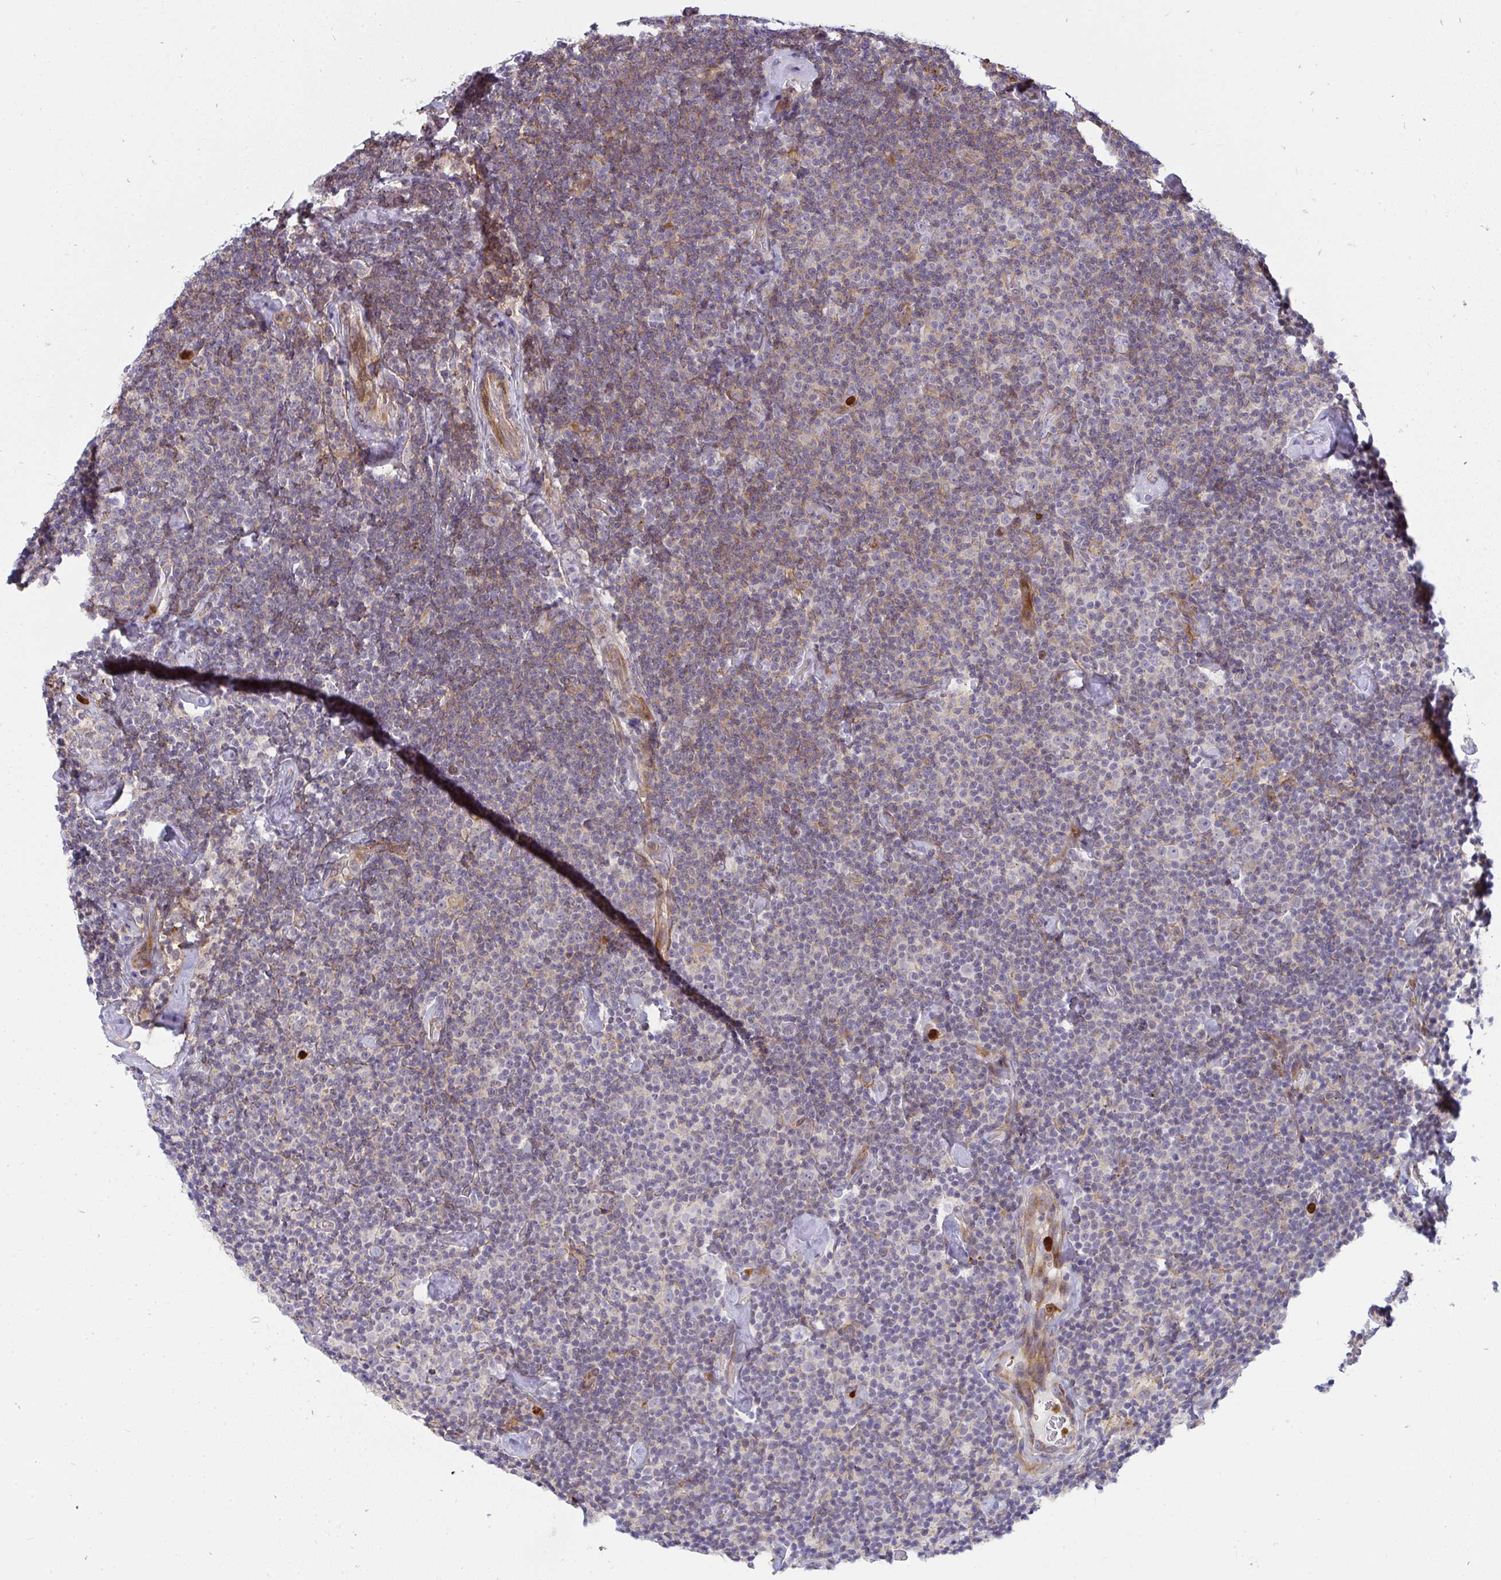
{"staining": {"intensity": "weak", "quantity": "<25%", "location": "cytoplasmic/membranous"}, "tissue": "lymphoma", "cell_type": "Tumor cells", "image_type": "cancer", "snomed": [{"axis": "morphology", "description": "Malignant lymphoma, non-Hodgkin's type, Low grade"}, {"axis": "topography", "description": "Lymph node"}], "caption": "The immunohistochemistry photomicrograph has no significant positivity in tumor cells of lymphoma tissue.", "gene": "CSF3R", "patient": {"sex": "male", "age": 81}}